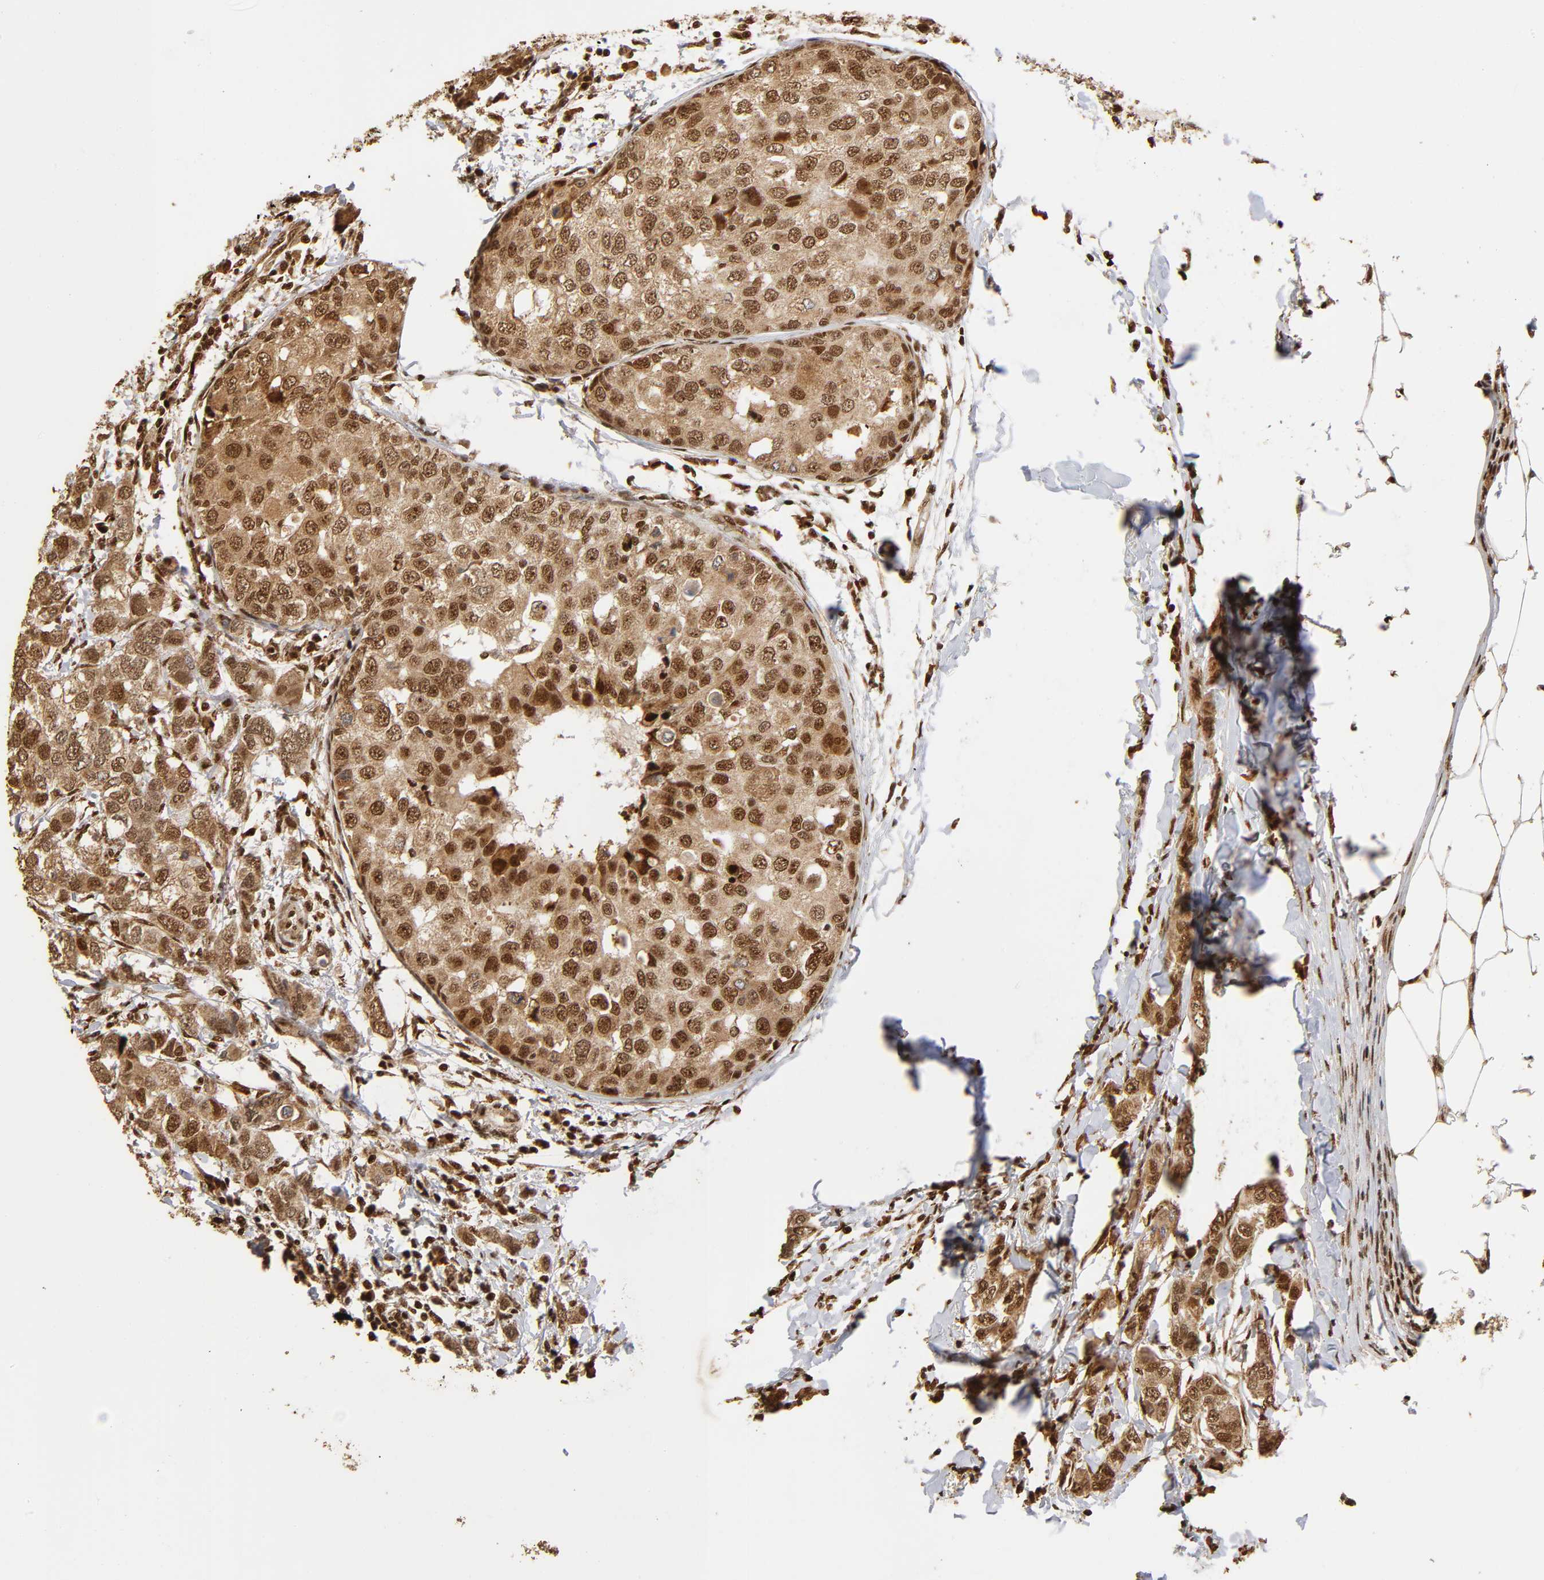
{"staining": {"intensity": "strong", "quantity": ">75%", "location": "cytoplasmic/membranous,nuclear"}, "tissue": "breast cancer", "cell_type": "Tumor cells", "image_type": "cancer", "snomed": [{"axis": "morphology", "description": "Duct carcinoma"}, {"axis": "topography", "description": "Breast"}], "caption": "Immunohistochemical staining of breast cancer shows high levels of strong cytoplasmic/membranous and nuclear expression in about >75% of tumor cells. (Brightfield microscopy of DAB IHC at high magnification).", "gene": "RNF122", "patient": {"sex": "female", "age": 50}}